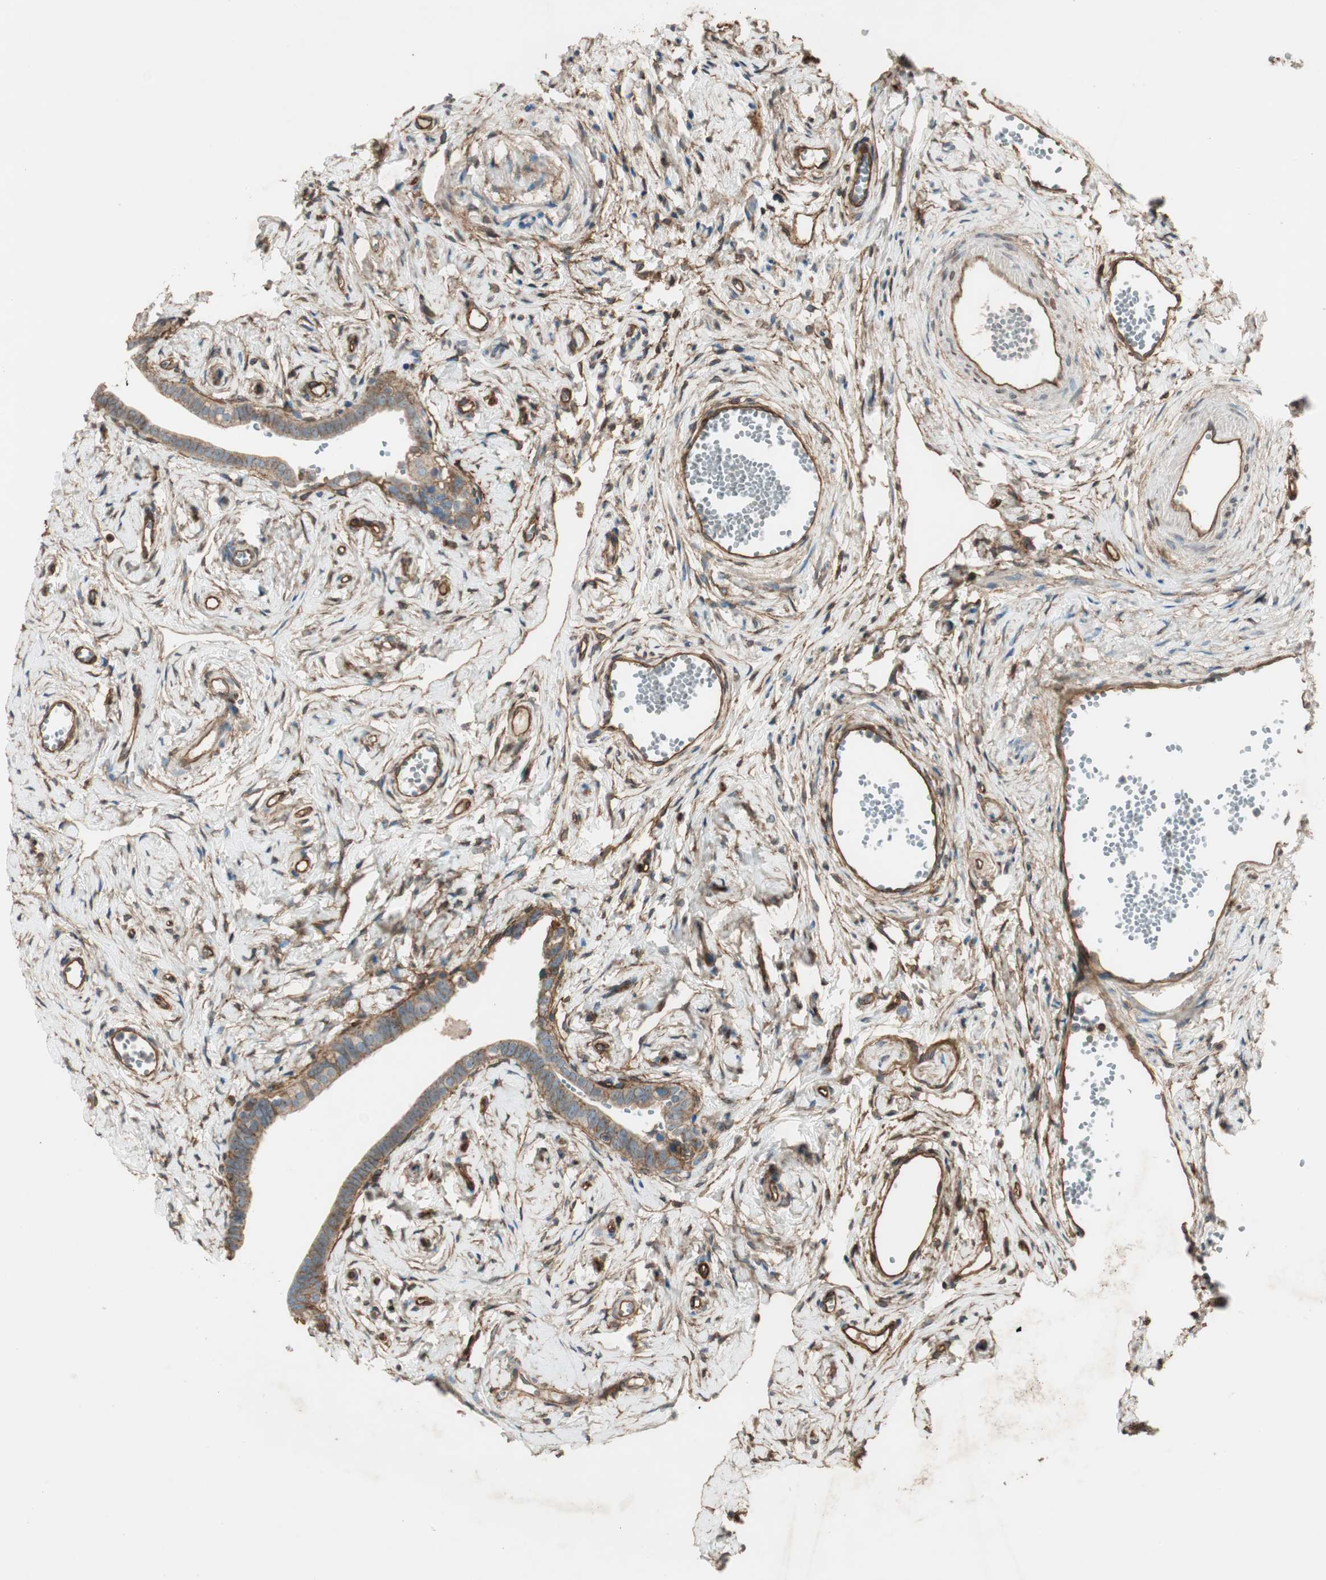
{"staining": {"intensity": "moderate", "quantity": ">75%", "location": "cytoplasmic/membranous"}, "tissue": "fallopian tube", "cell_type": "Glandular cells", "image_type": "normal", "snomed": [{"axis": "morphology", "description": "Normal tissue, NOS"}, {"axis": "topography", "description": "Fallopian tube"}], "caption": "Approximately >75% of glandular cells in unremarkable fallopian tube show moderate cytoplasmic/membranous protein positivity as visualized by brown immunohistochemical staining.", "gene": "BTN3A3", "patient": {"sex": "female", "age": 71}}